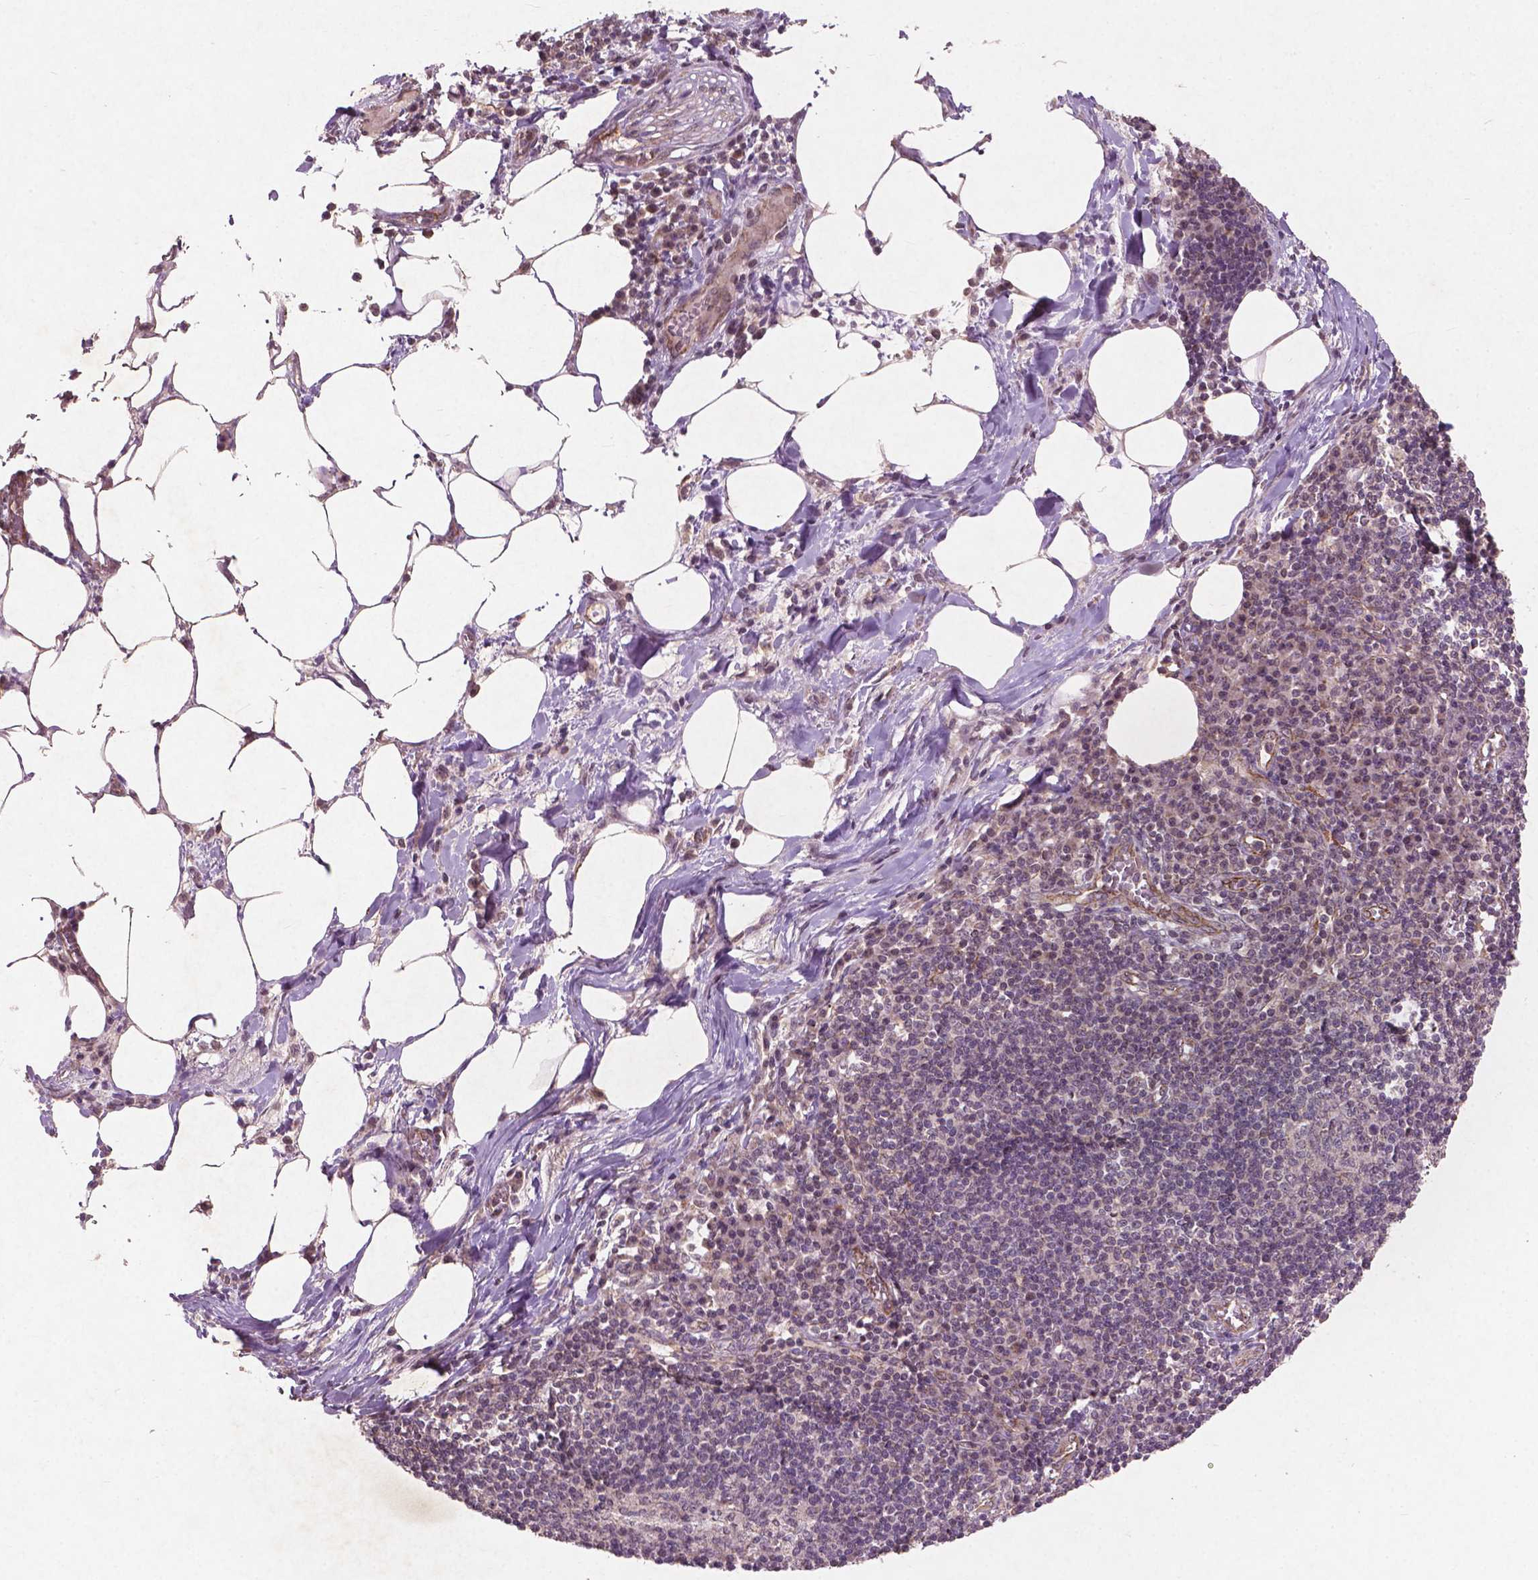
{"staining": {"intensity": "negative", "quantity": "none", "location": "none"}, "tissue": "lymph node", "cell_type": "Germinal center cells", "image_type": "normal", "snomed": [{"axis": "morphology", "description": "Normal tissue, NOS"}, {"axis": "topography", "description": "Lymph node"}], "caption": "Protein analysis of benign lymph node demonstrates no significant positivity in germinal center cells. Brightfield microscopy of immunohistochemistry stained with DAB (brown) and hematoxylin (blue), captured at high magnification.", "gene": "SMAD2", "patient": {"sex": "male", "age": 67}}